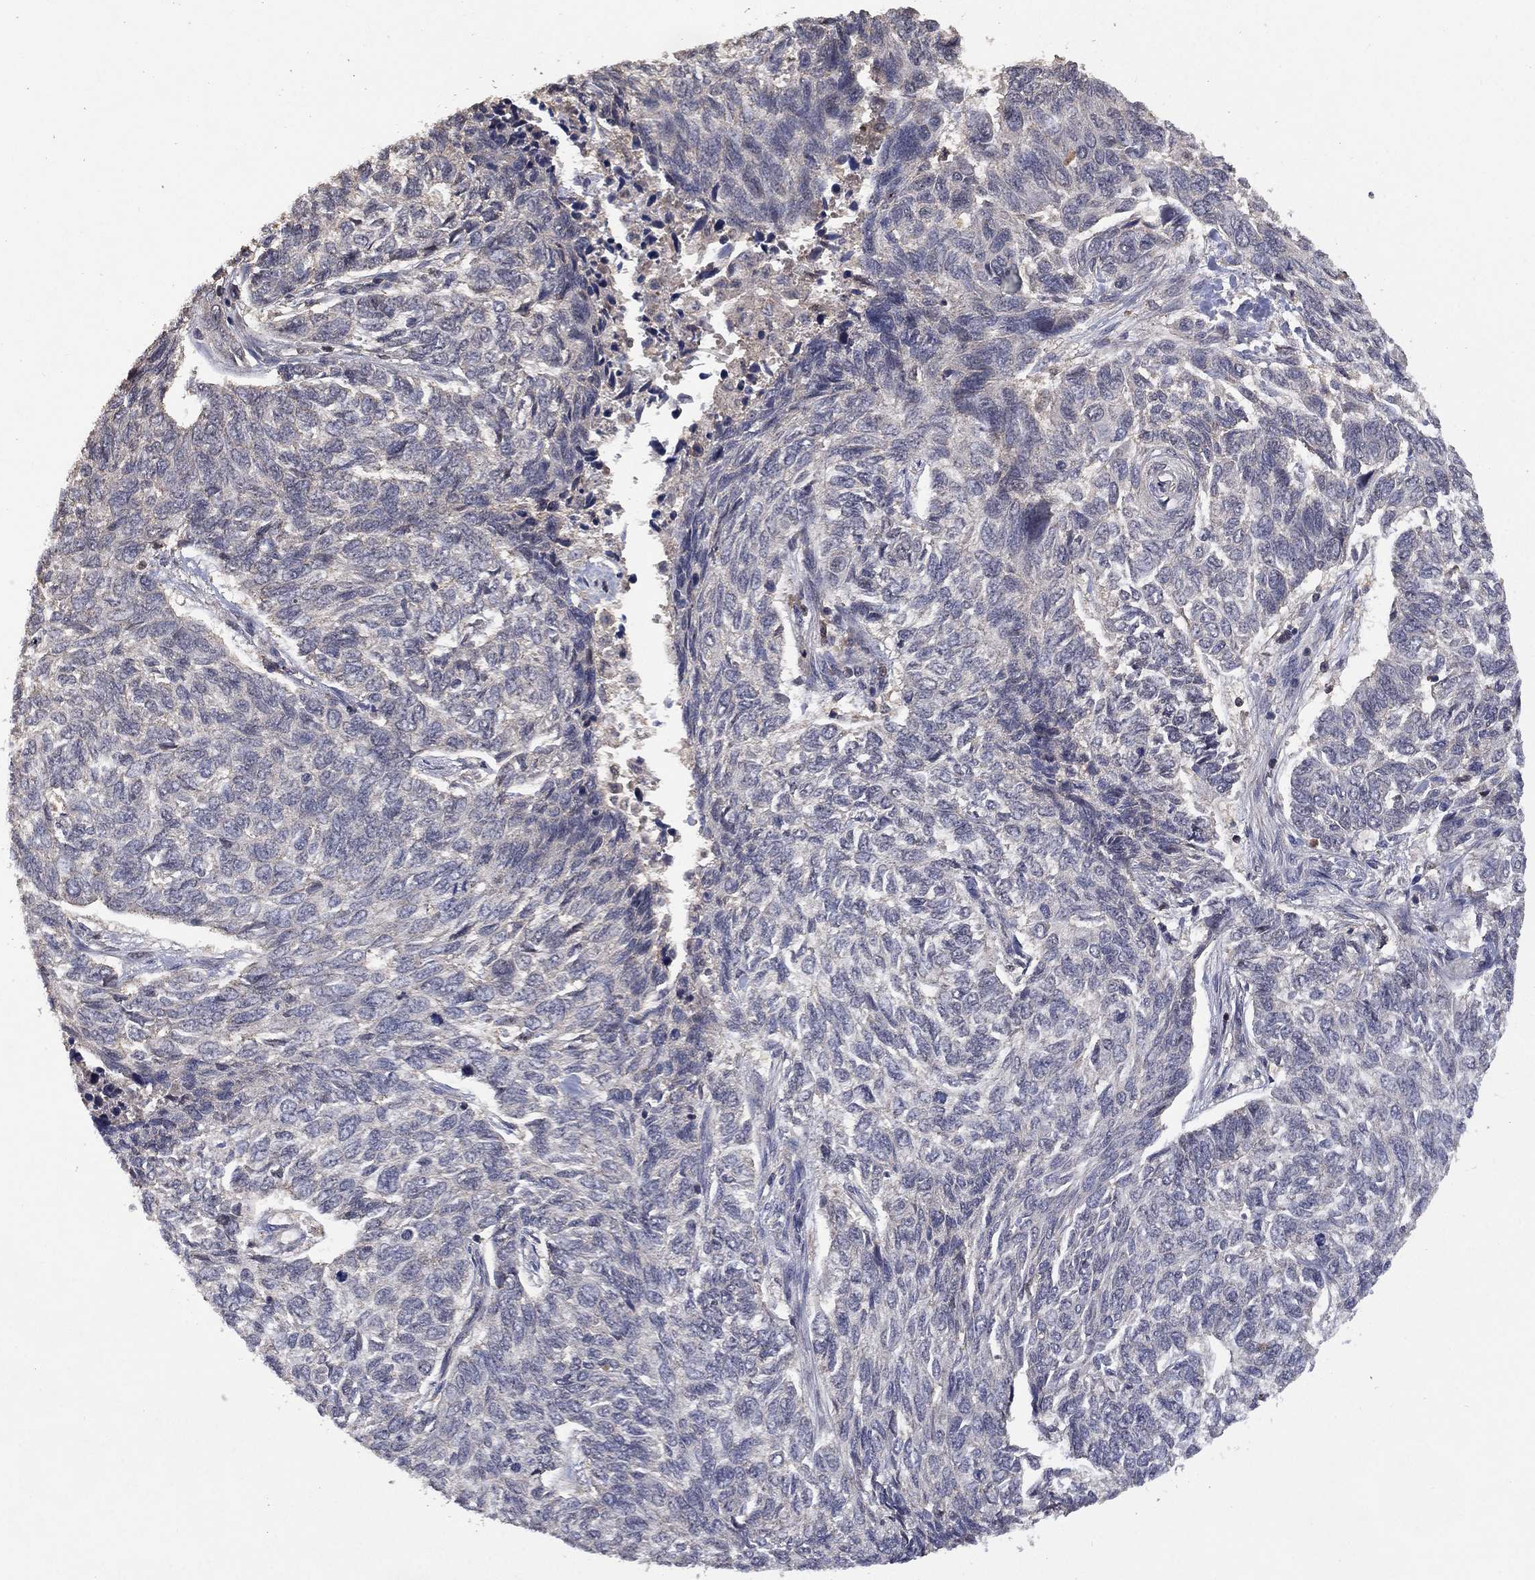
{"staining": {"intensity": "negative", "quantity": "none", "location": "none"}, "tissue": "skin cancer", "cell_type": "Tumor cells", "image_type": "cancer", "snomed": [{"axis": "morphology", "description": "Basal cell carcinoma"}, {"axis": "topography", "description": "Skin"}], "caption": "DAB immunohistochemical staining of human skin basal cell carcinoma displays no significant staining in tumor cells.", "gene": "NELFCD", "patient": {"sex": "female", "age": 65}}